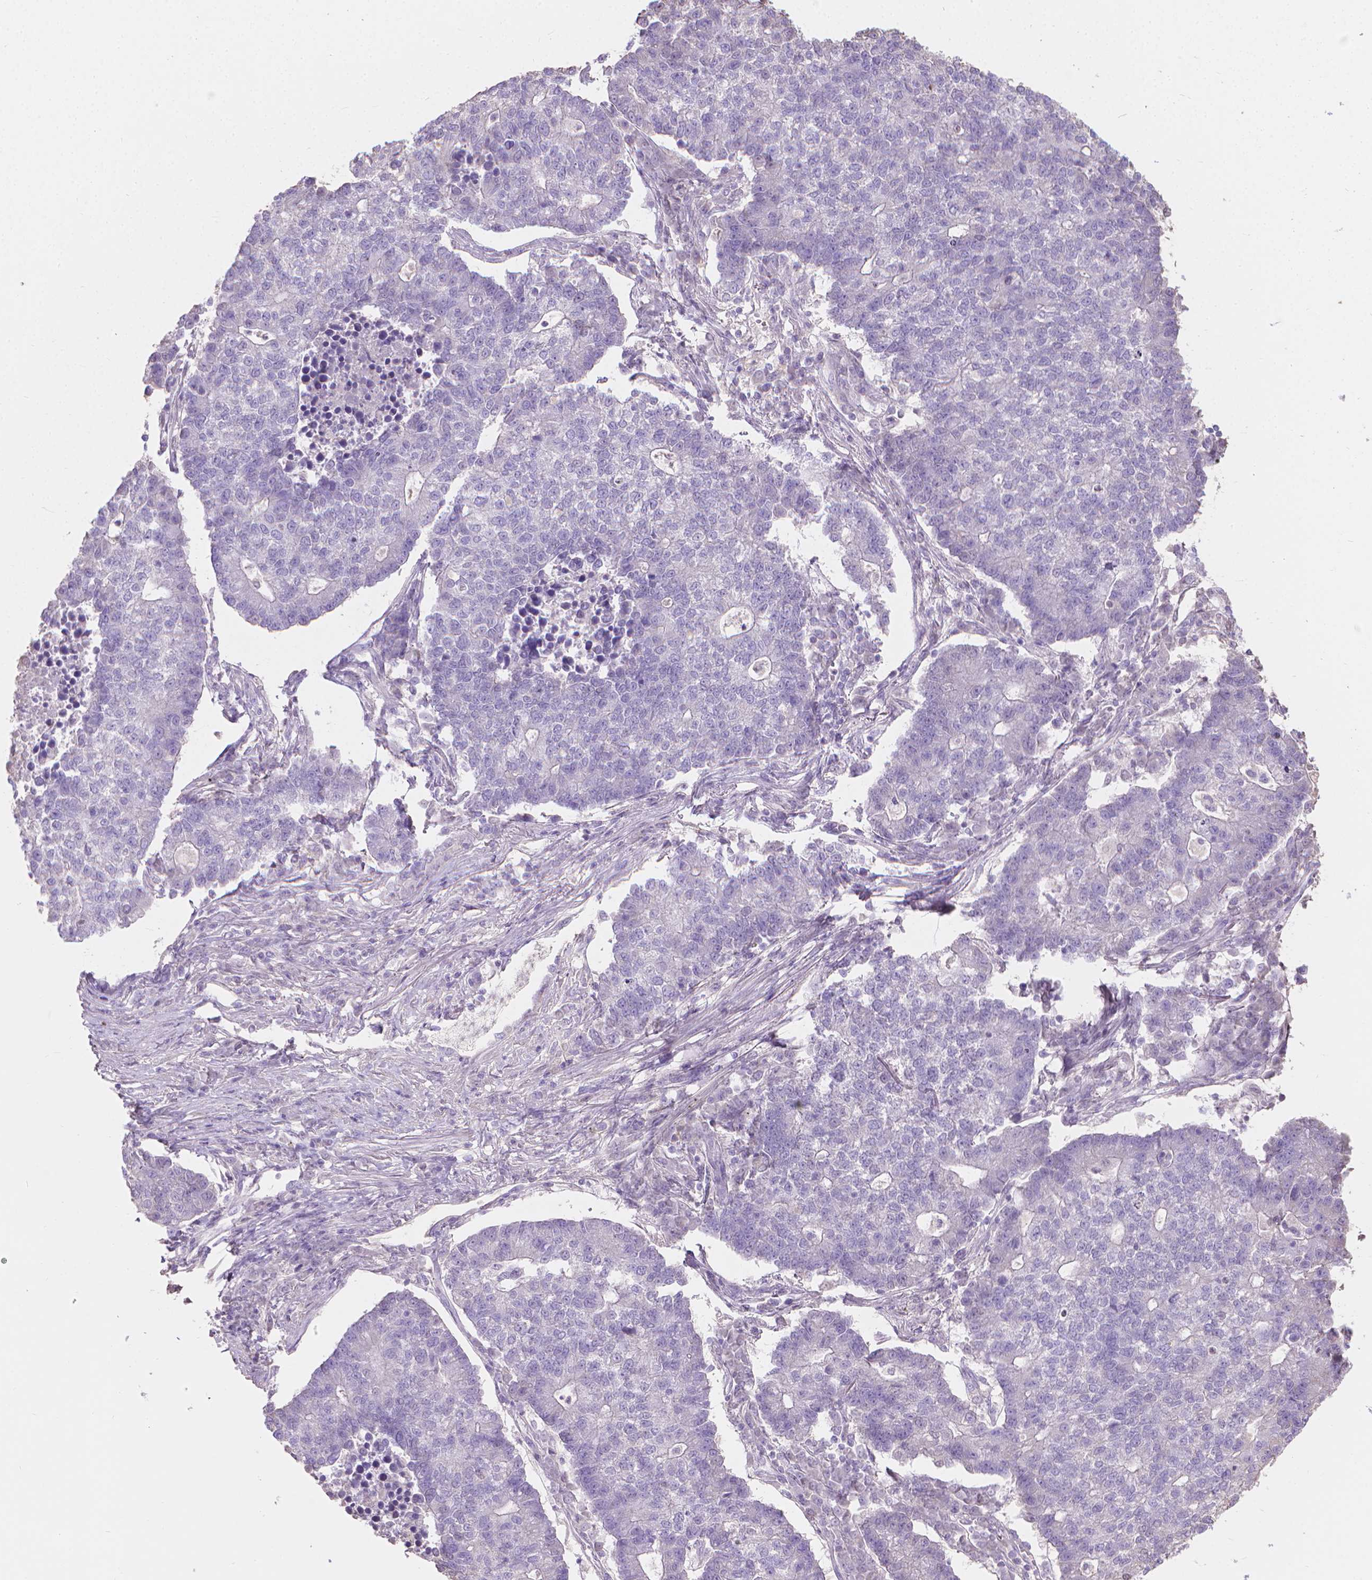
{"staining": {"intensity": "negative", "quantity": "none", "location": "none"}, "tissue": "lung cancer", "cell_type": "Tumor cells", "image_type": "cancer", "snomed": [{"axis": "morphology", "description": "Adenocarcinoma, NOS"}, {"axis": "topography", "description": "Lung"}], "caption": "The immunohistochemistry histopathology image has no significant staining in tumor cells of lung adenocarcinoma tissue. Brightfield microscopy of immunohistochemistry (IHC) stained with DAB (brown) and hematoxylin (blue), captured at high magnification.", "gene": "CABCOCO1", "patient": {"sex": "male", "age": 57}}